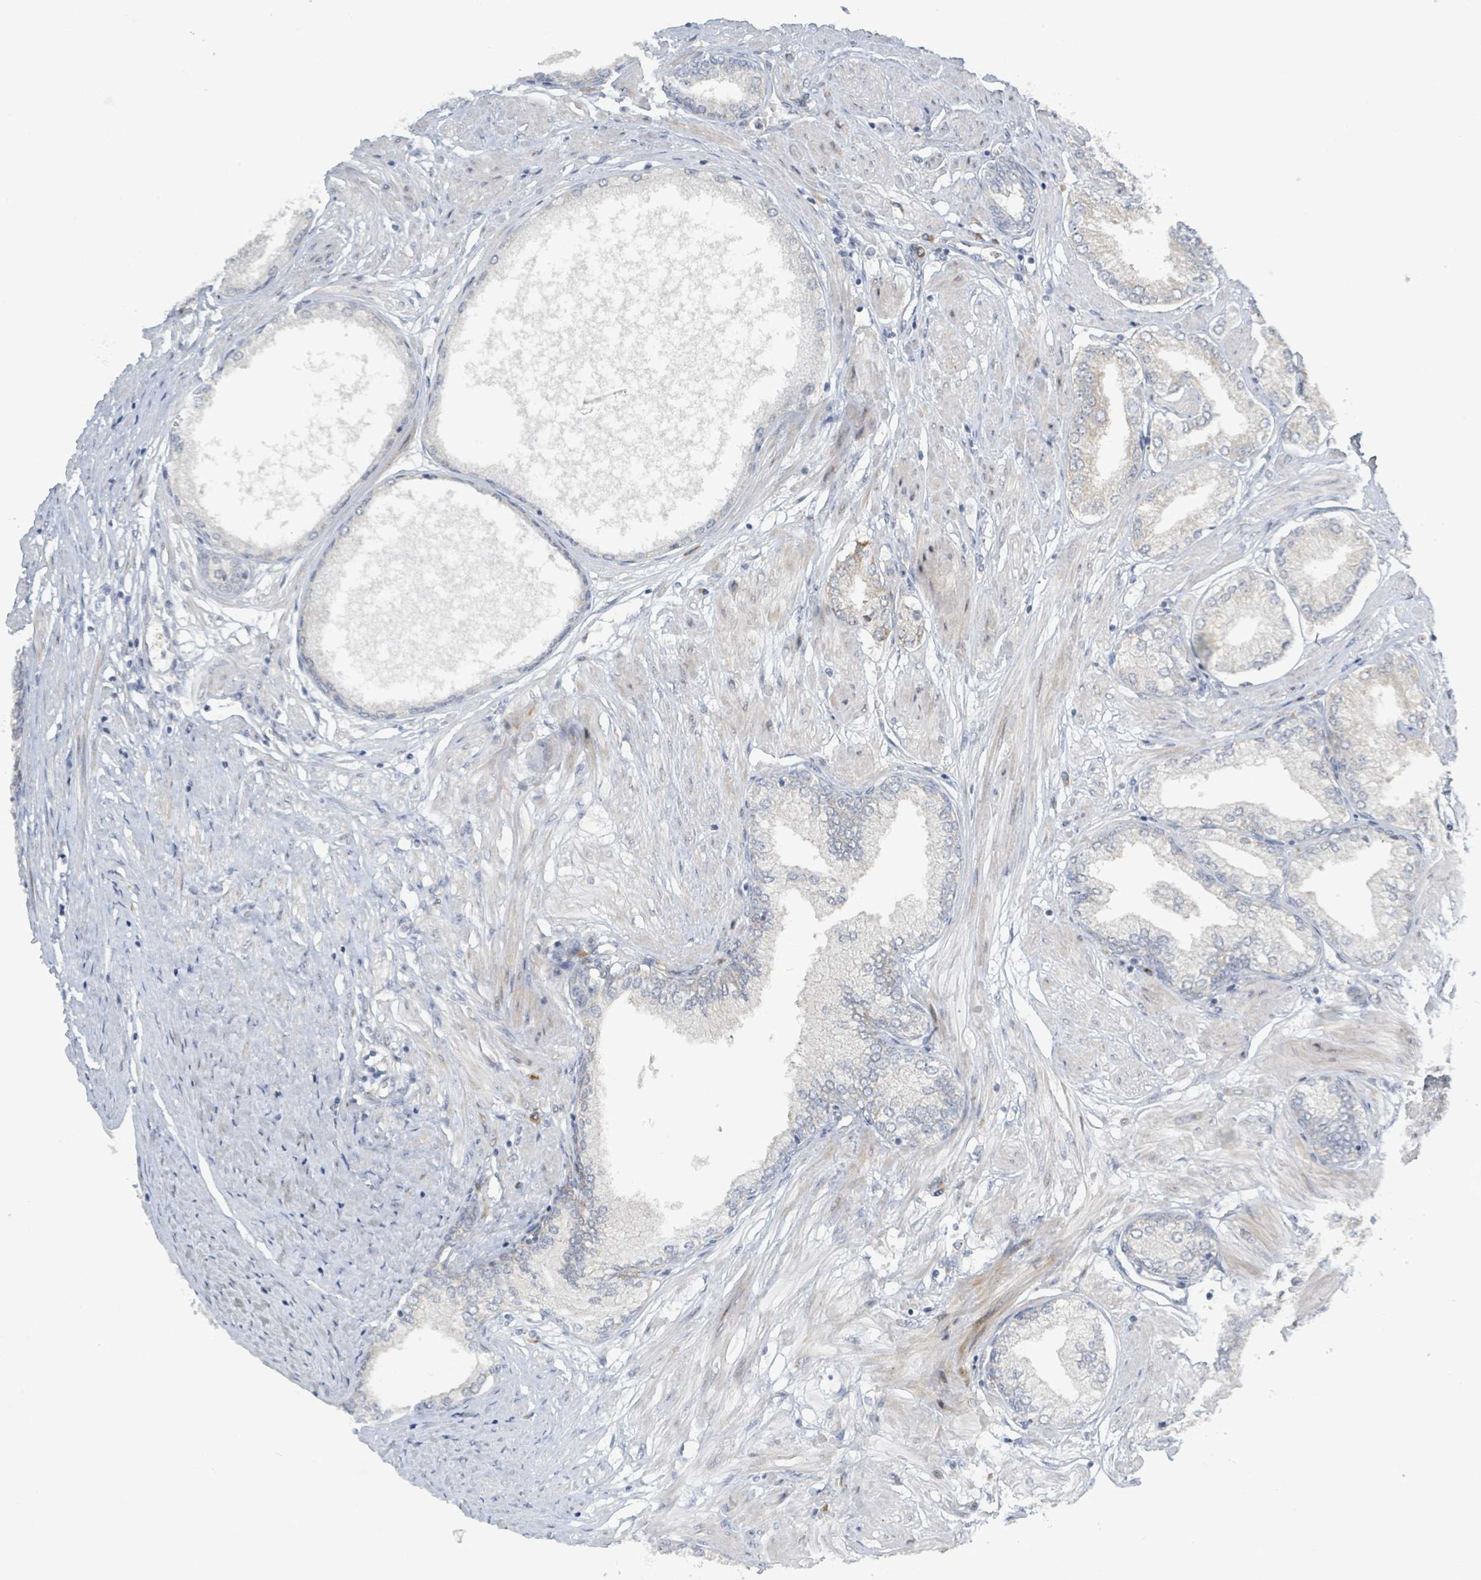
{"staining": {"intensity": "negative", "quantity": "none", "location": "none"}, "tissue": "prostate cancer", "cell_type": "Tumor cells", "image_type": "cancer", "snomed": [{"axis": "morphology", "description": "Adenocarcinoma, High grade"}, {"axis": "topography", "description": "Prostate and seminal vesicle, NOS"}], "caption": "Tumor cells are negative for brown protein staining in prostate cancer (adenocarcinoma (high-grade)). (Stains: DAB IHC with hematoxylin counter stain, Microscopy: brightfield microscopy at high magnification).", "gene": "RPL32", "patient": {"sex": "male", "age": 64}}